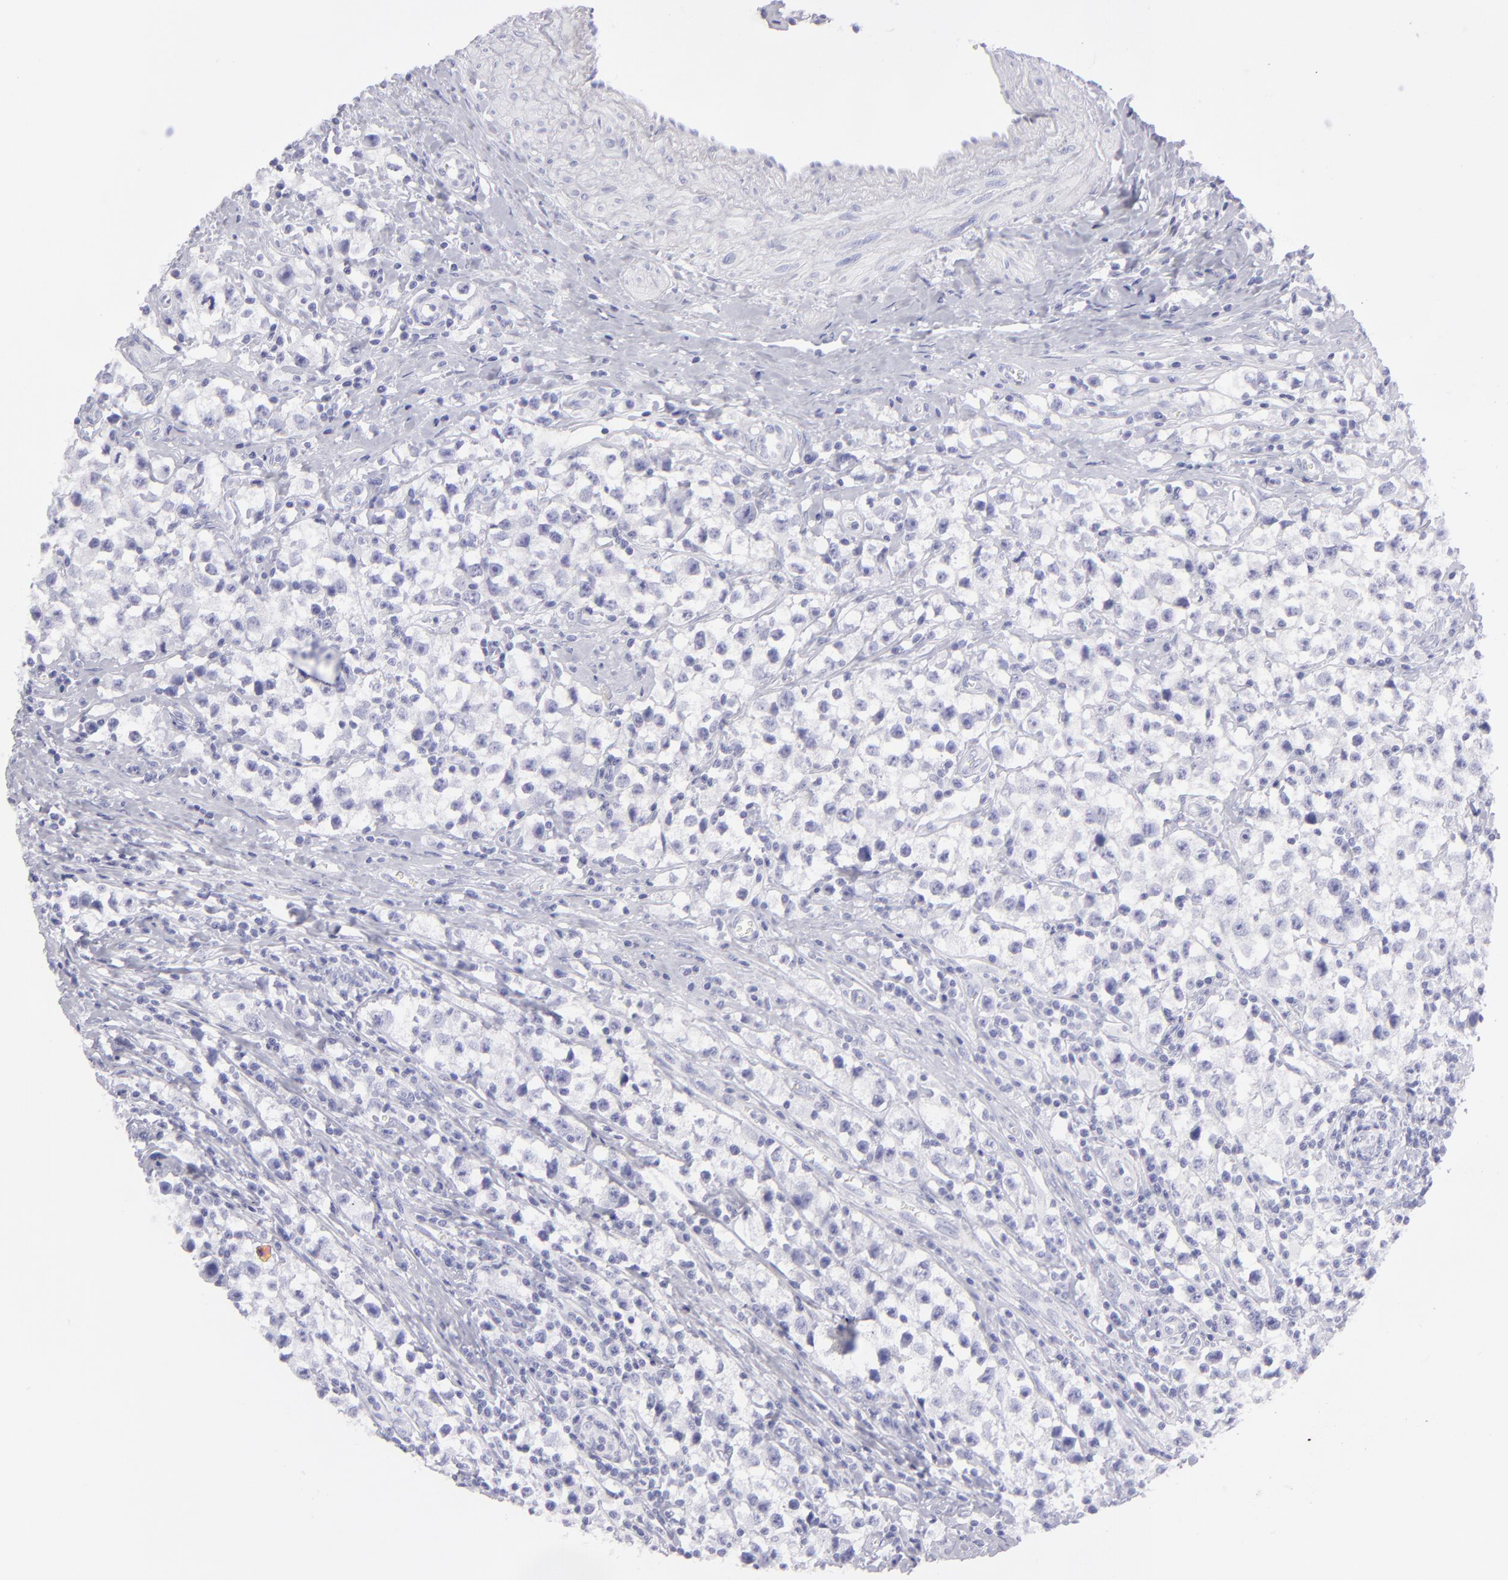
{"staining": {"intensity": "negative", "quantity": "none", "location": "none"}, "tissue": "testis cancer", "cell_type": "Tumor cells", "image_type": "cancer", "snomed": [{"axis": "morphology", "description": "Seminoma, NOS"}, {"axis": "topography", "description": "Testis"}], "caption": "Human seminoma (testis) stained for a protein using immunohistochemistry exhibits no expression in tumor cells.", "gene": "DLG4", "patient": {"sex": "male", "age": 35}}